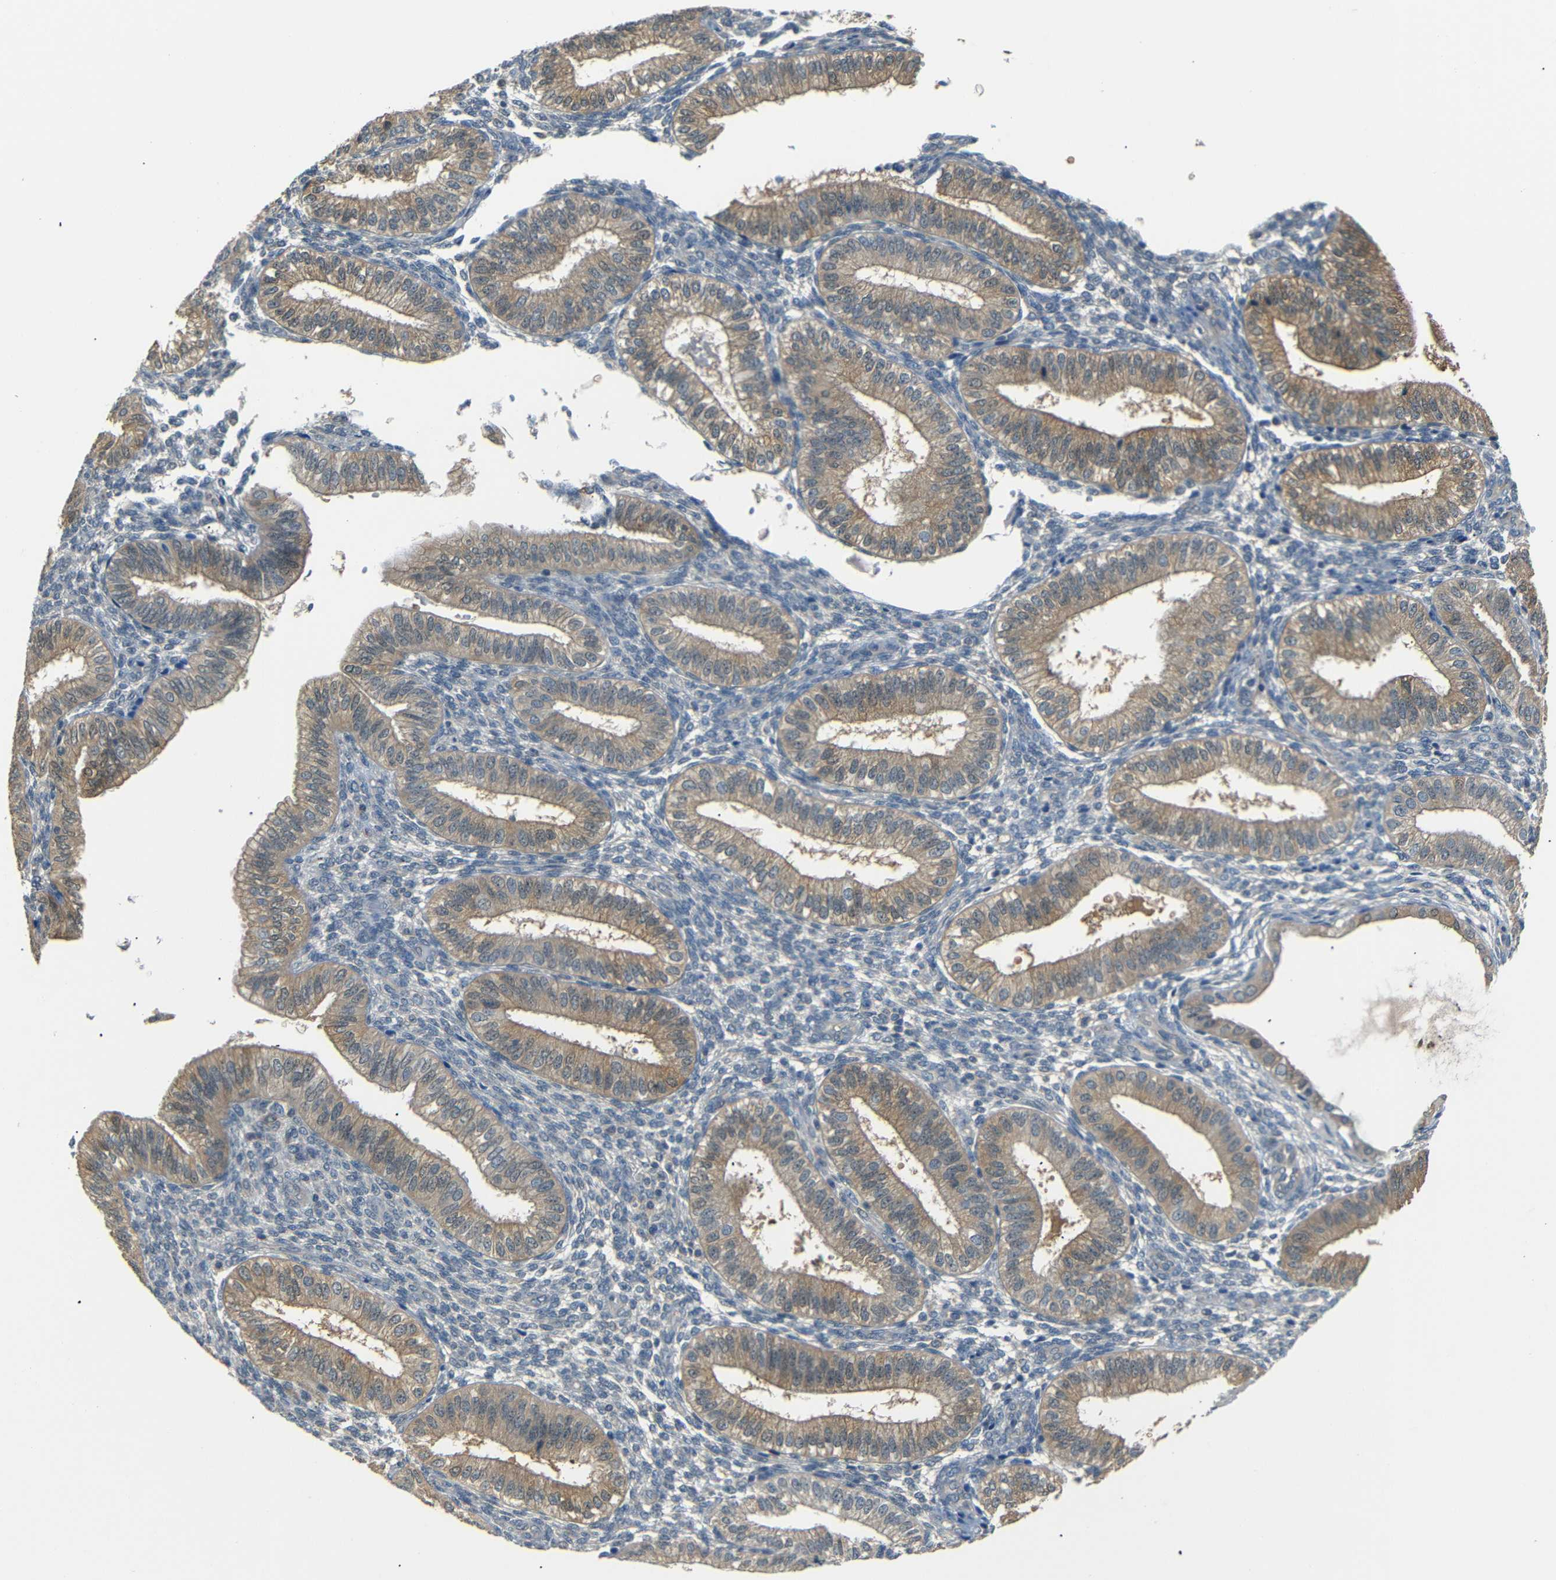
{"staining": {"intensity": "negative", "quantity": "none", "location": "none"}, "tissue": "endometrium", "cell_type": "Cells in endometrial stroma", "image_type": "normal", "snomed": [{"axis": "morphology", "description": "Normal tissue, NOS"}, {"axis": "topography", "description": "Endometrium"}], "caption": "A histopathology image of human endometrium is negative for staining in cells in endometrial stroma. Nuclei are stained in blue.", "gene": "SFN", "patient": {"sex": "female", "age": 39}}